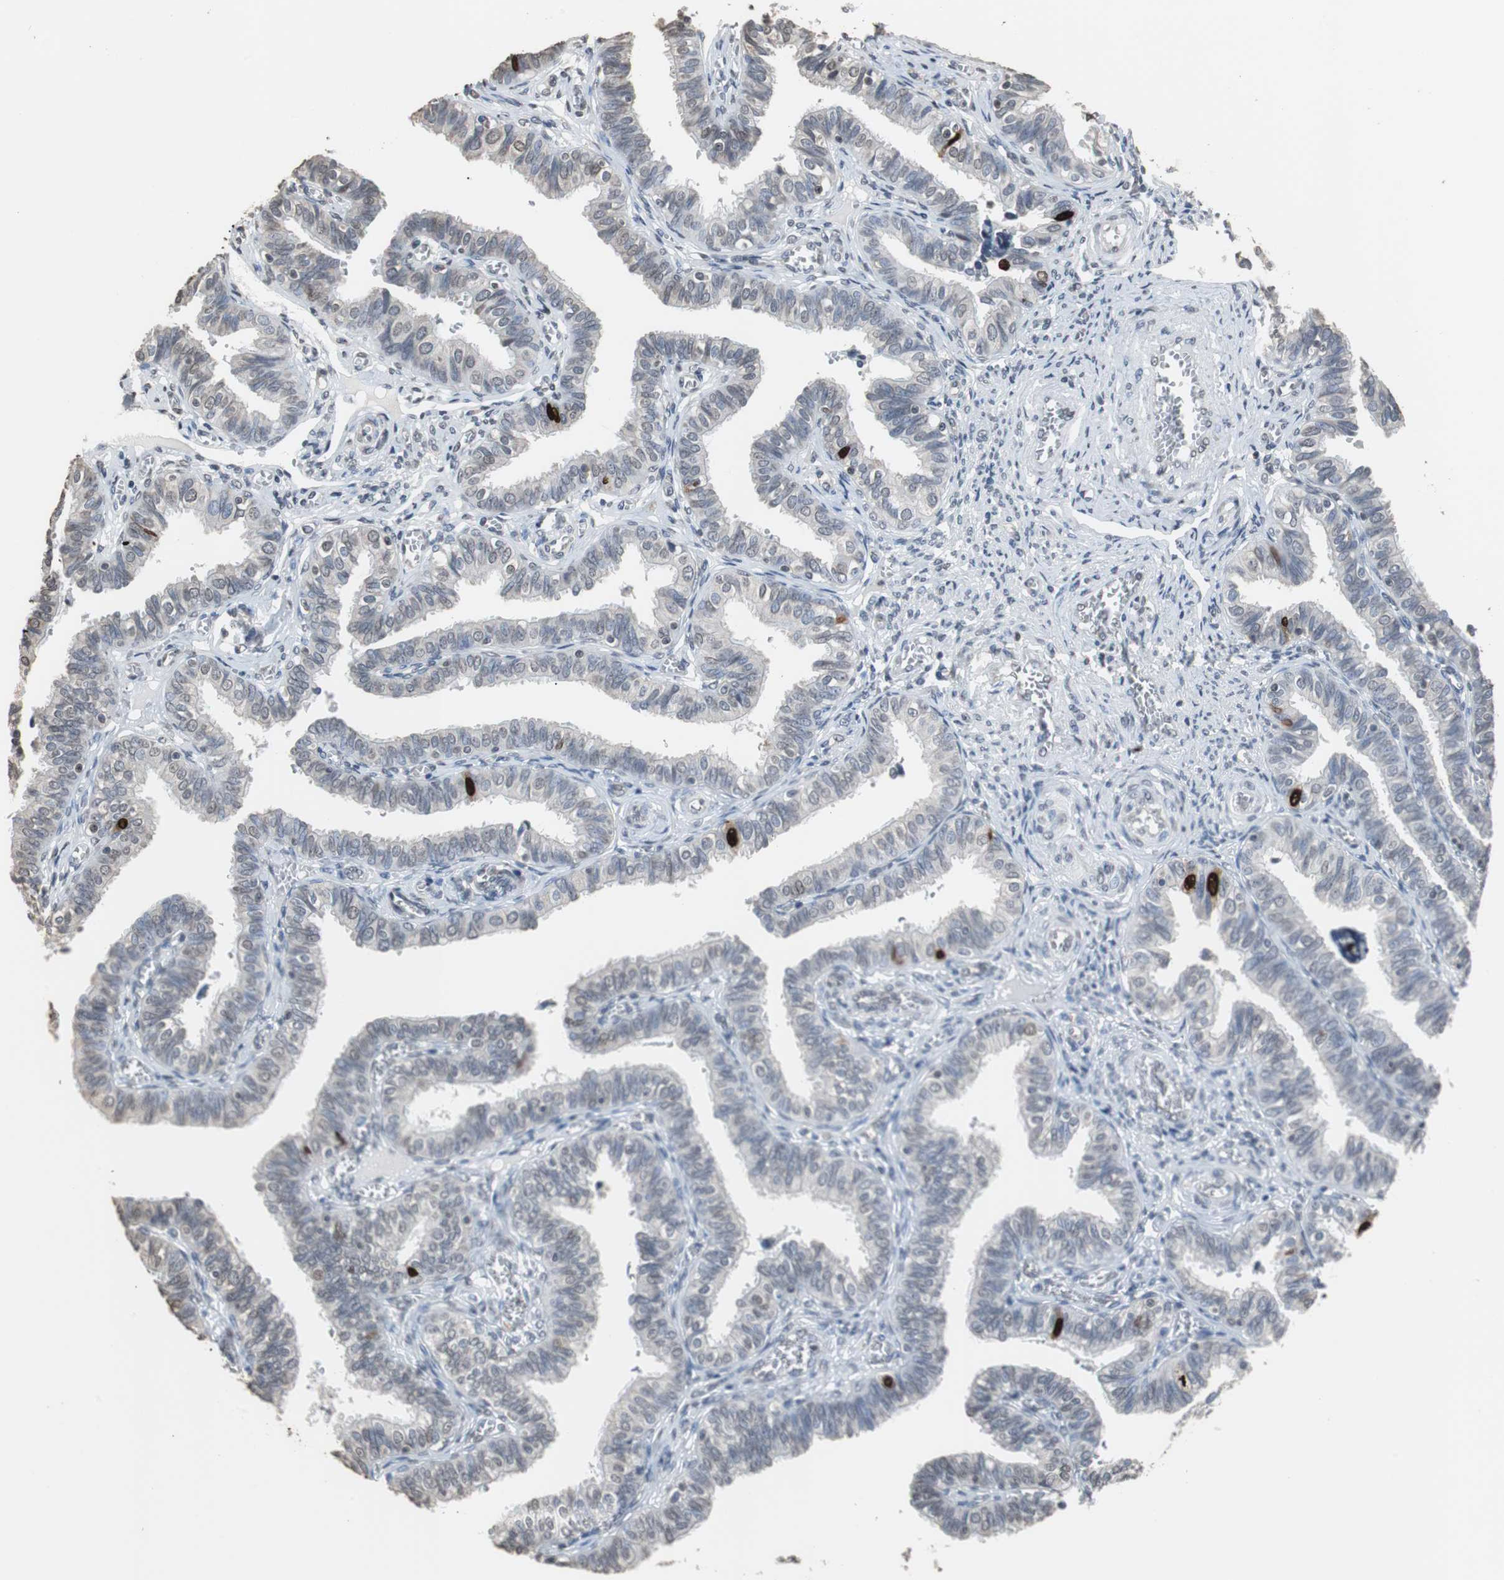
{"staining": {"intensity": "strong", "quantity": "<25%", "location": "nuclear"}, "tissue": "fallopian tube", "cell_type": "Glandular cells", "image_type": "normal", "snomed": [{"axis": "morphology", "description": "Normal tissue, NOS"}, {"axis": "topography", "description": "Fallopian tube"}], "caption": "Glandular cells demonstrate medium levels of strong nuclear staining in approximately <25% of cells in benign fallopian tube.", "gene": "TOP2A", "patient": {"sex": "female", "age": 46}}